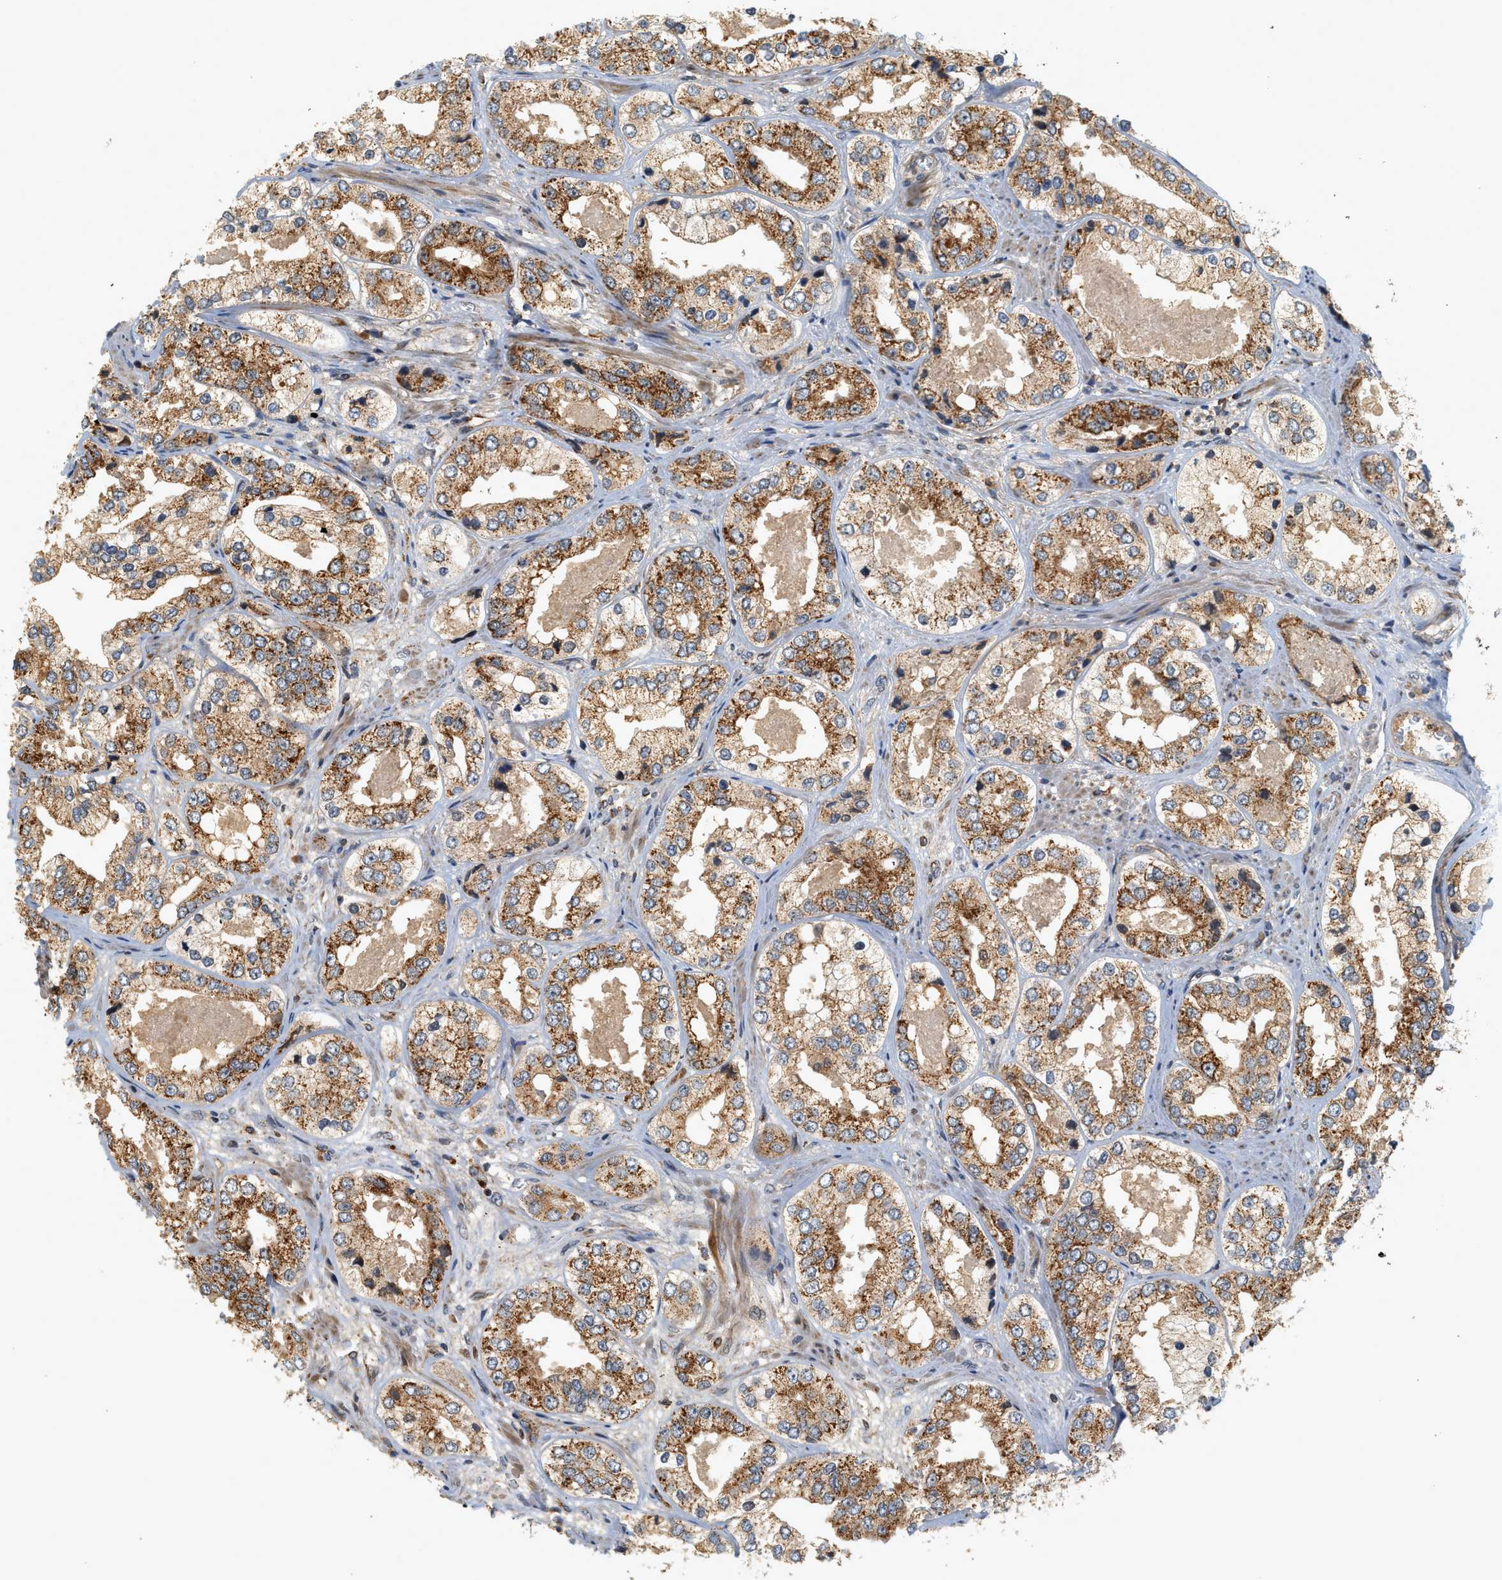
{"staining": {"intensity": "strong", "quantity": ">75%", "location": "cytoplasmic/membranous"}, "tissue": "prostate cancer", "cell_type": "Tumor cells", "image_type": "cancer", "snomed": [{"axis": "morphology", "description": "Adenocarcinoma, High grade"}, {"axis": "topography", "description": "Prostate"}], "caption": "Protein staining of high-grade adenocarcinoma (prostate) tissue shows strong cytoplasmic/membranous expression in approximately >75% of tumor cells. (DAB = brown stain, brightfield microscopy at high magnification).", "gene": "MCU", "patient": {"sex": "male", "age": 61}}